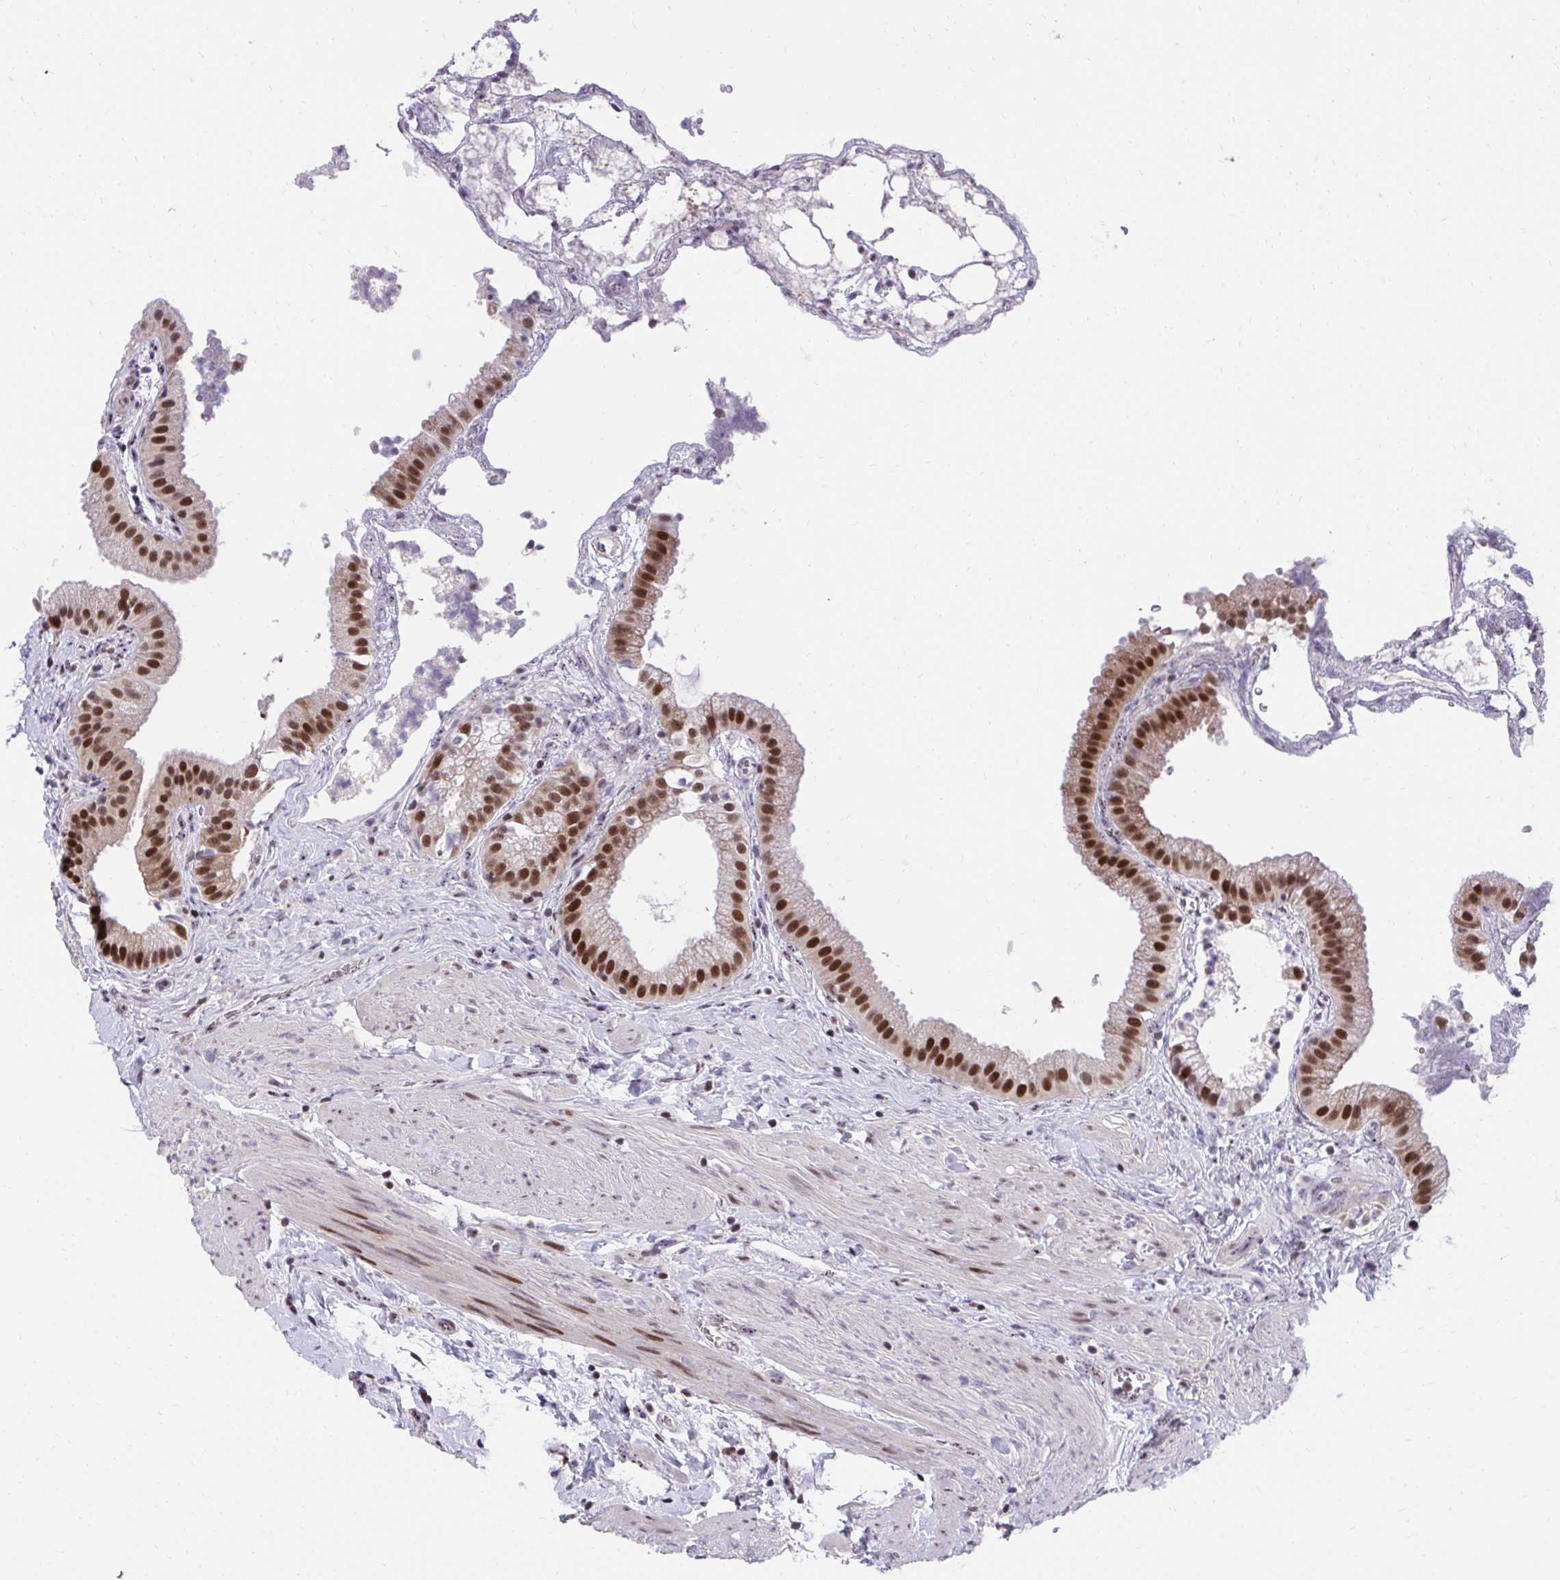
{"staining": {"intensity": "strong", "quantity": ">75%", "location": "nuclear"}, "tissue": "gallbladder", "cell_type": "Glandular cells", "image_type": "normal", "snomed": [{"axis": "morphology", "description": "Normal tissue, NOS"}, {"axis": "topography", "description": "Gallbladder"}], "caption": "A high-resolution histopathology image shows immunohistochemistry (IHC) staining of normal gallbladder, which shows strong nuclear positivity in about >75% of glandular cells.", "gene": "HOXA4", "patient": {"sex": "female", "age": 63}}